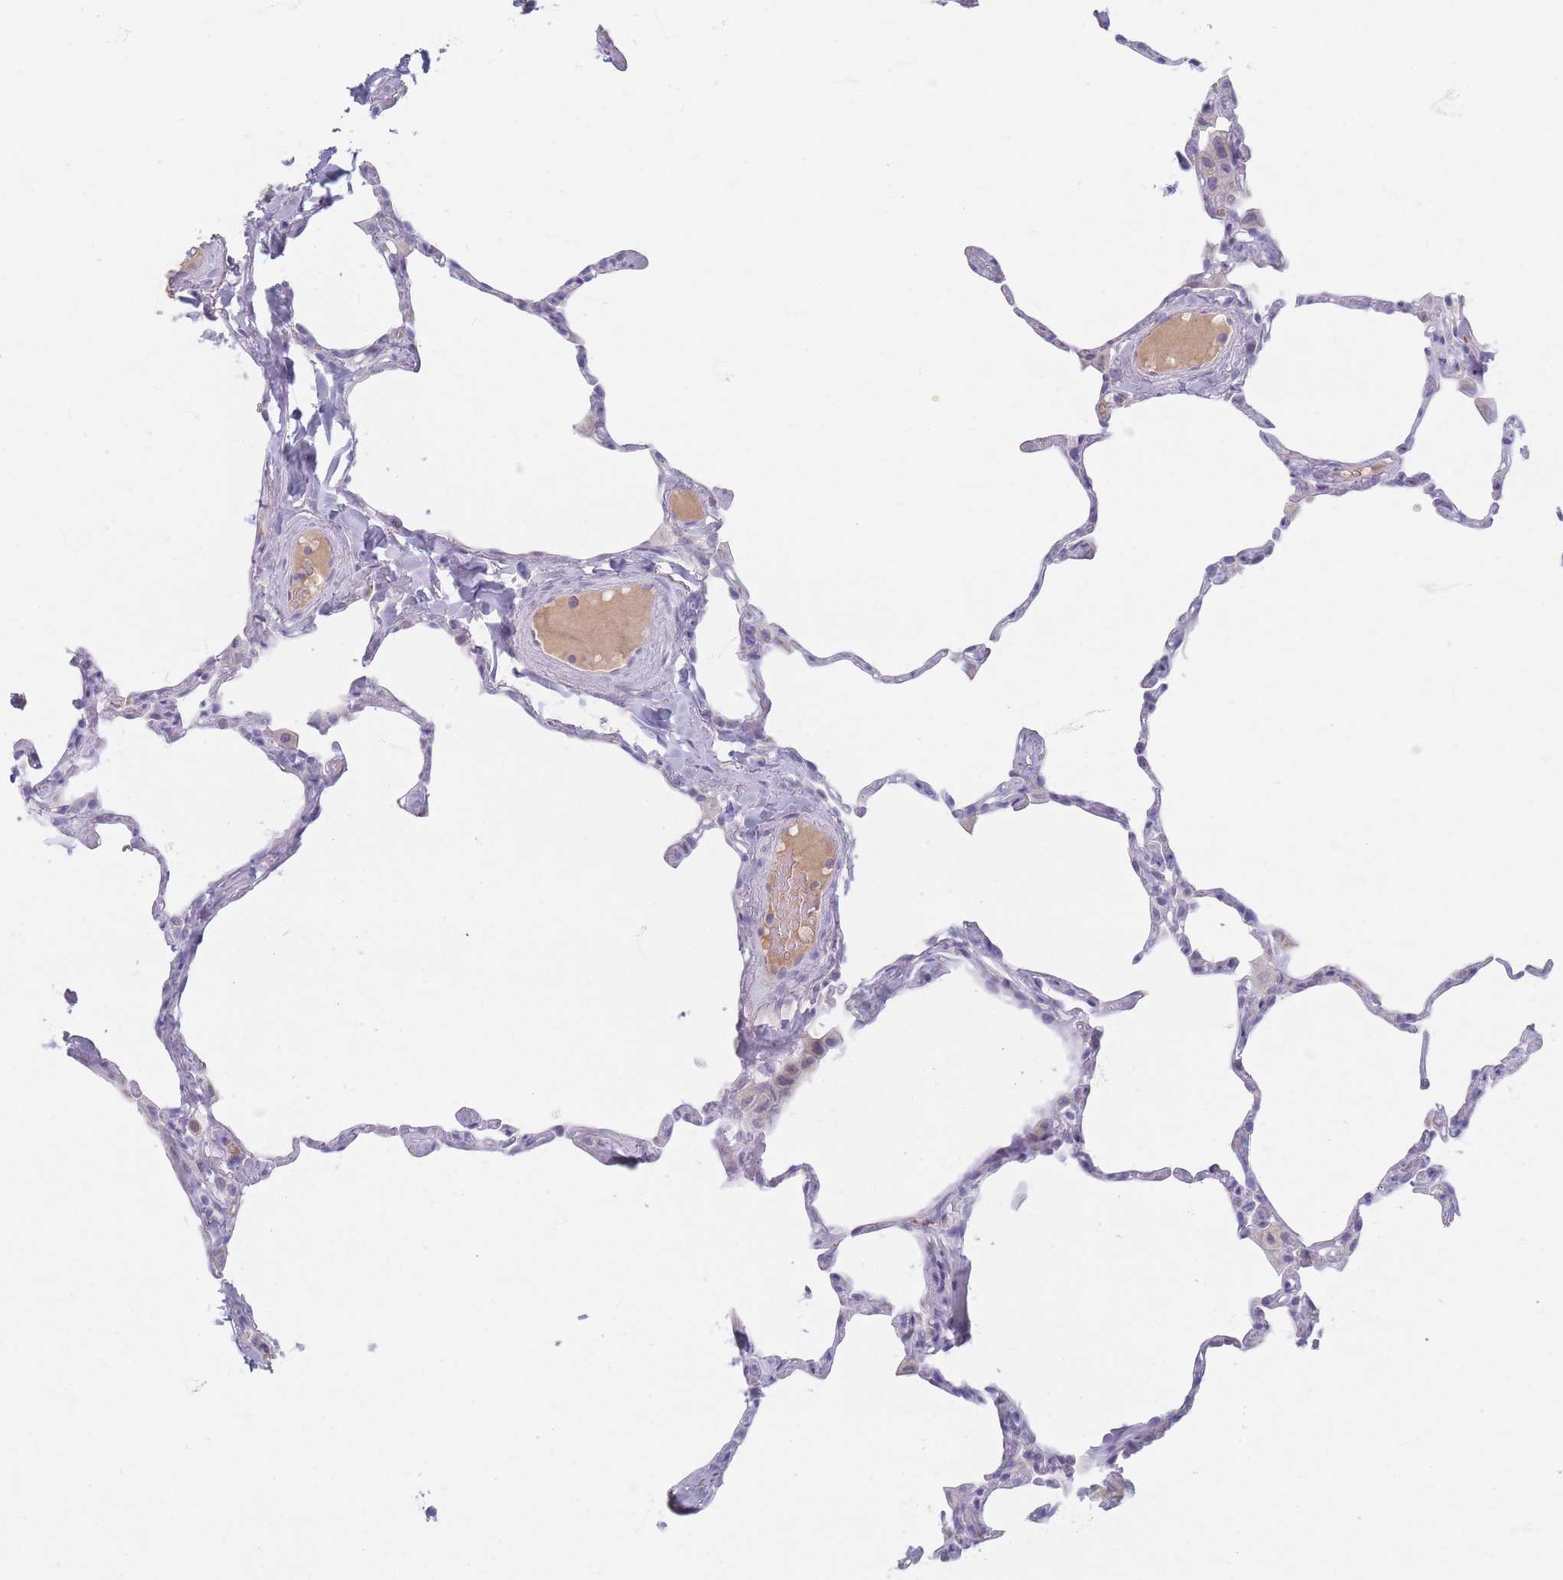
{"staining": {"intensity": "negative", "quantity": "none", "location": "none"}, "tissue": "lung", "cell_type": "Alveolar cells", "image_type": "normal", "snomed": [{"axis": "morphology", "description": "Normal tissue, NOS"}, {"axis": "topography", "description": "Lung"}], "caption": "The micrograph demonstrates no staining of alveolar cells in benign lung.", "gene": "PIGM", "patient": {"sex": "male", "age": 65}}